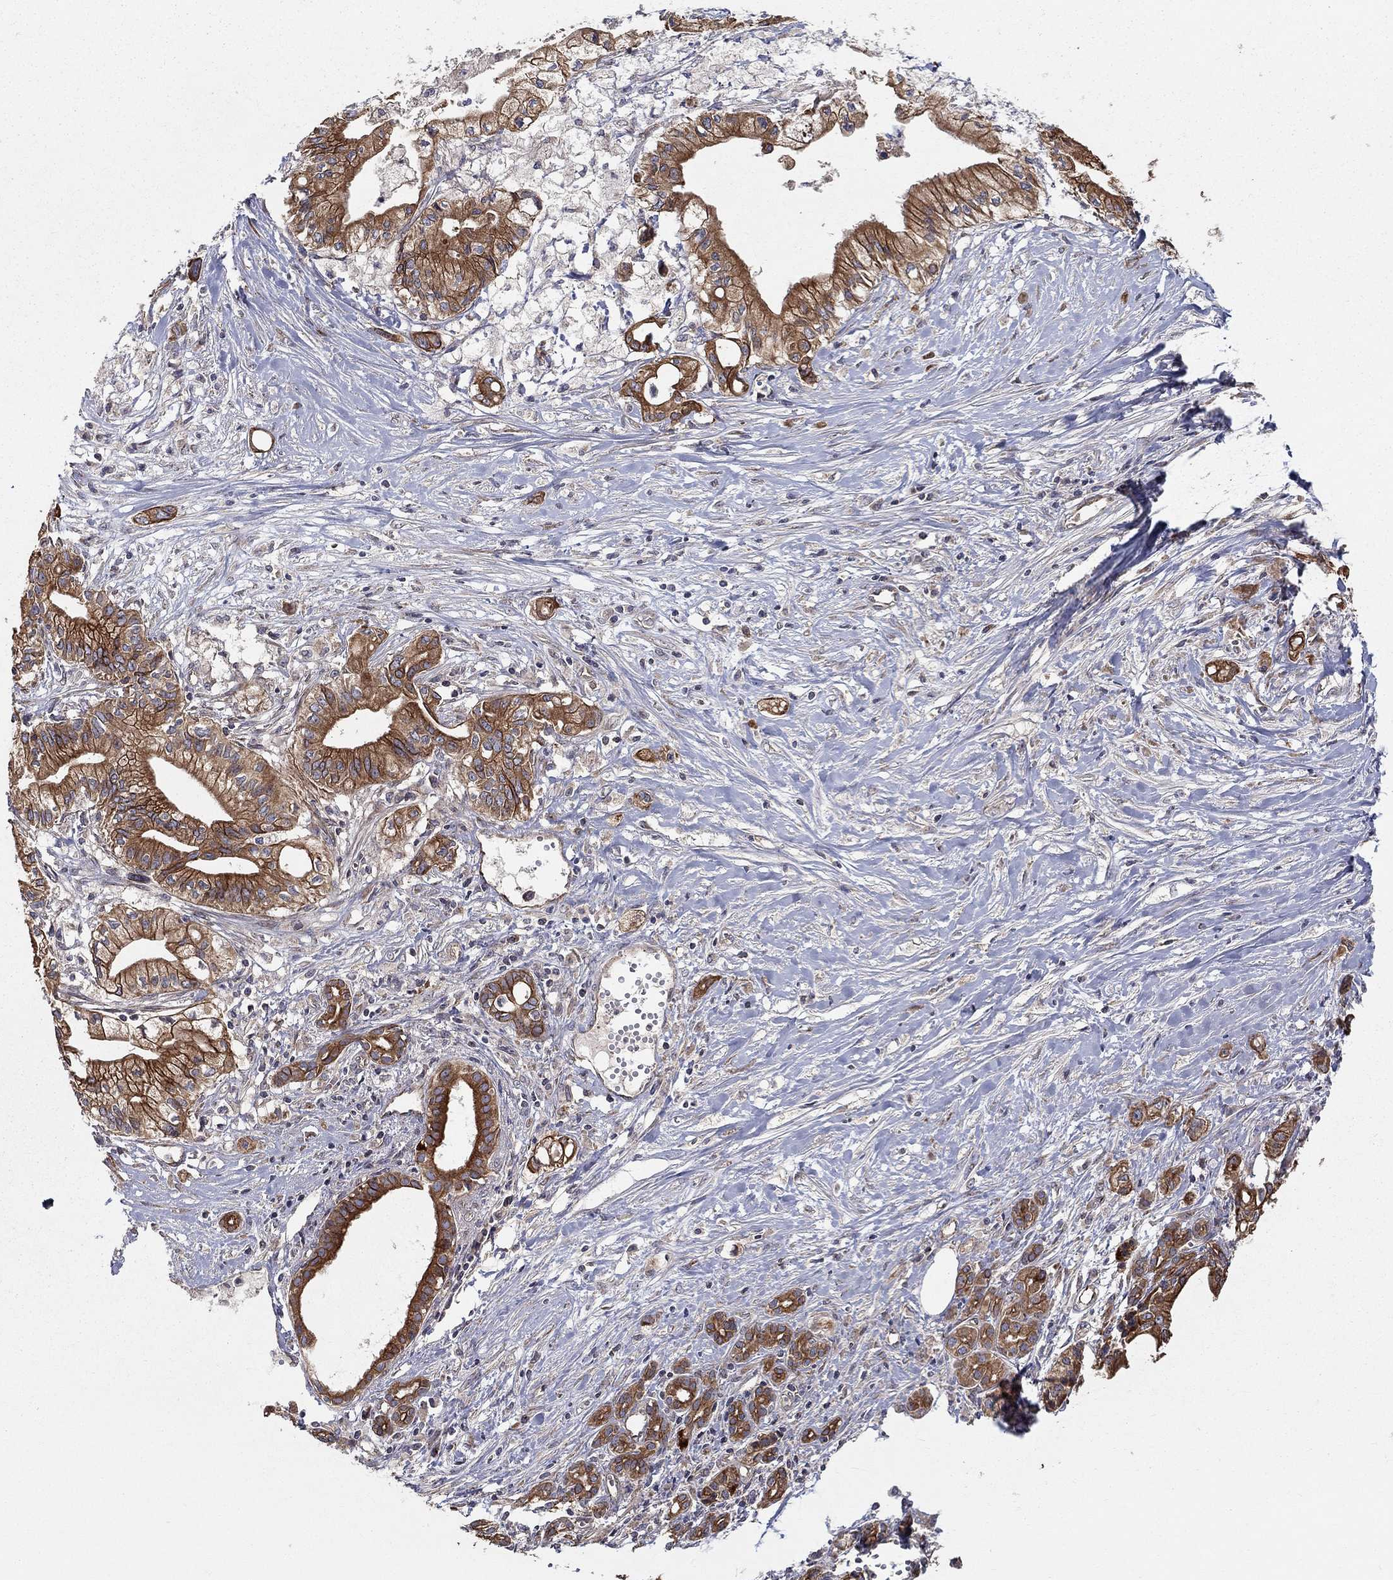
{"staining": {"intensity": "strong", "quantity": "25%-75%", "location": "cytoplasmic/membranous"}, "tissue": "pancreatic cancer", "cell_type": "Tumor cells", "image_type": "cancer", "snomed": [{"axis": "morphology", "description": "Adenocarcinoma, NOS"}, {"axis": "topography", "description": "Pancreas"}], "caption": "Strong cytoplasmic/membranous staining is seen in approximately 25%-75% of tumor cells in pancreatic cancer.", "gene": "BMERB1", "patient": {"sex": "male", "age": 71}}